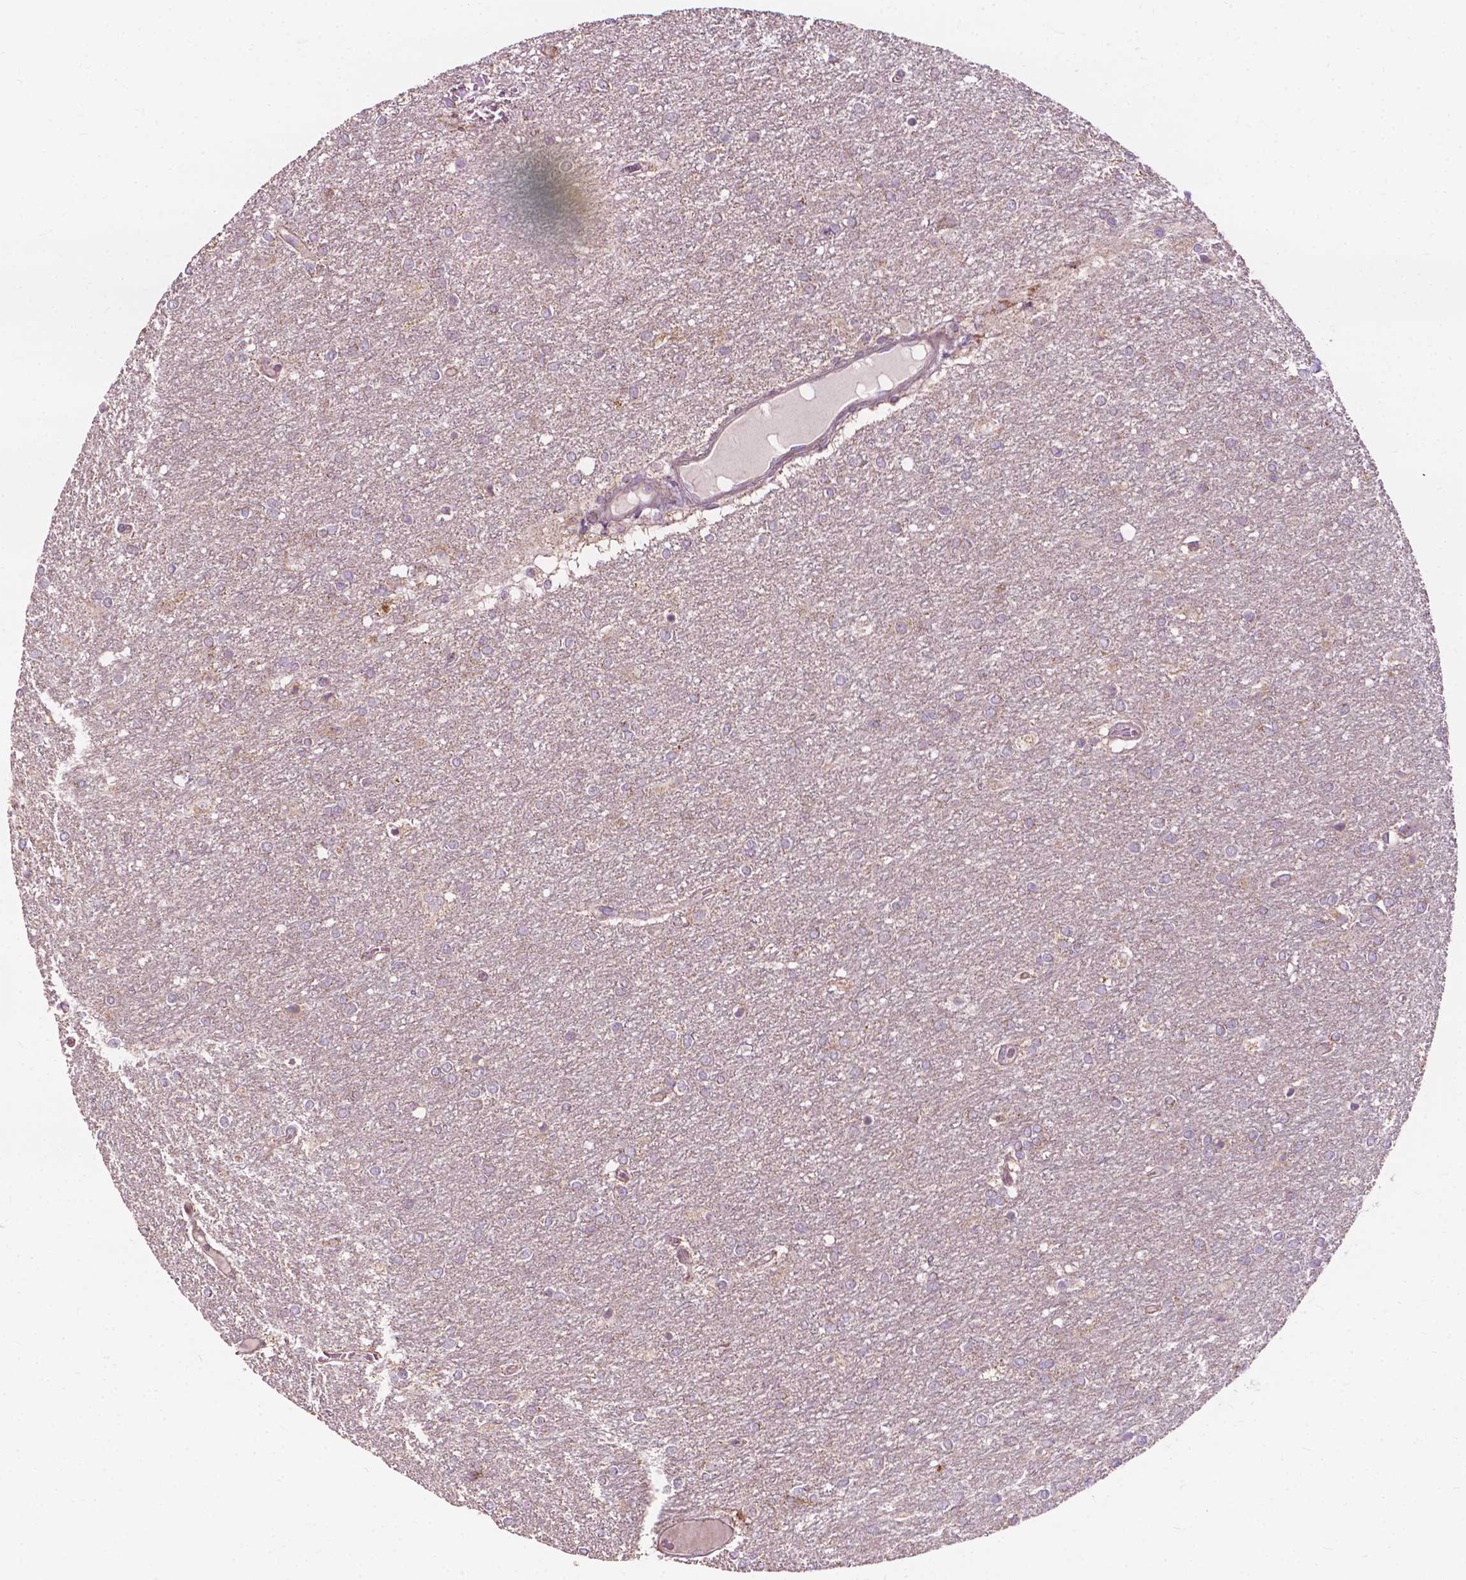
{"staining": {"intensity": "negative", "quantity": "none", "location": "none"}, "tissue": "glioma", "cell_type": "Tumor cells", "image_type": "cancer", "snomed": [{"axis": "morphology", "description": "Glioma, malignant, High grade"}, {"axis": "topography", "description": "Brain"}], "caption": "Immunohistochemical staining of human malignant glioma (high-grade) reveals no significant expression in tumor cells. (Brightfield microscopy of DAB (3,3'-diaminobenzidine) immunohistochemistry at high magnification).", "gene": "NDUFA10", "patient": {"sex": "female", "age": 61}}